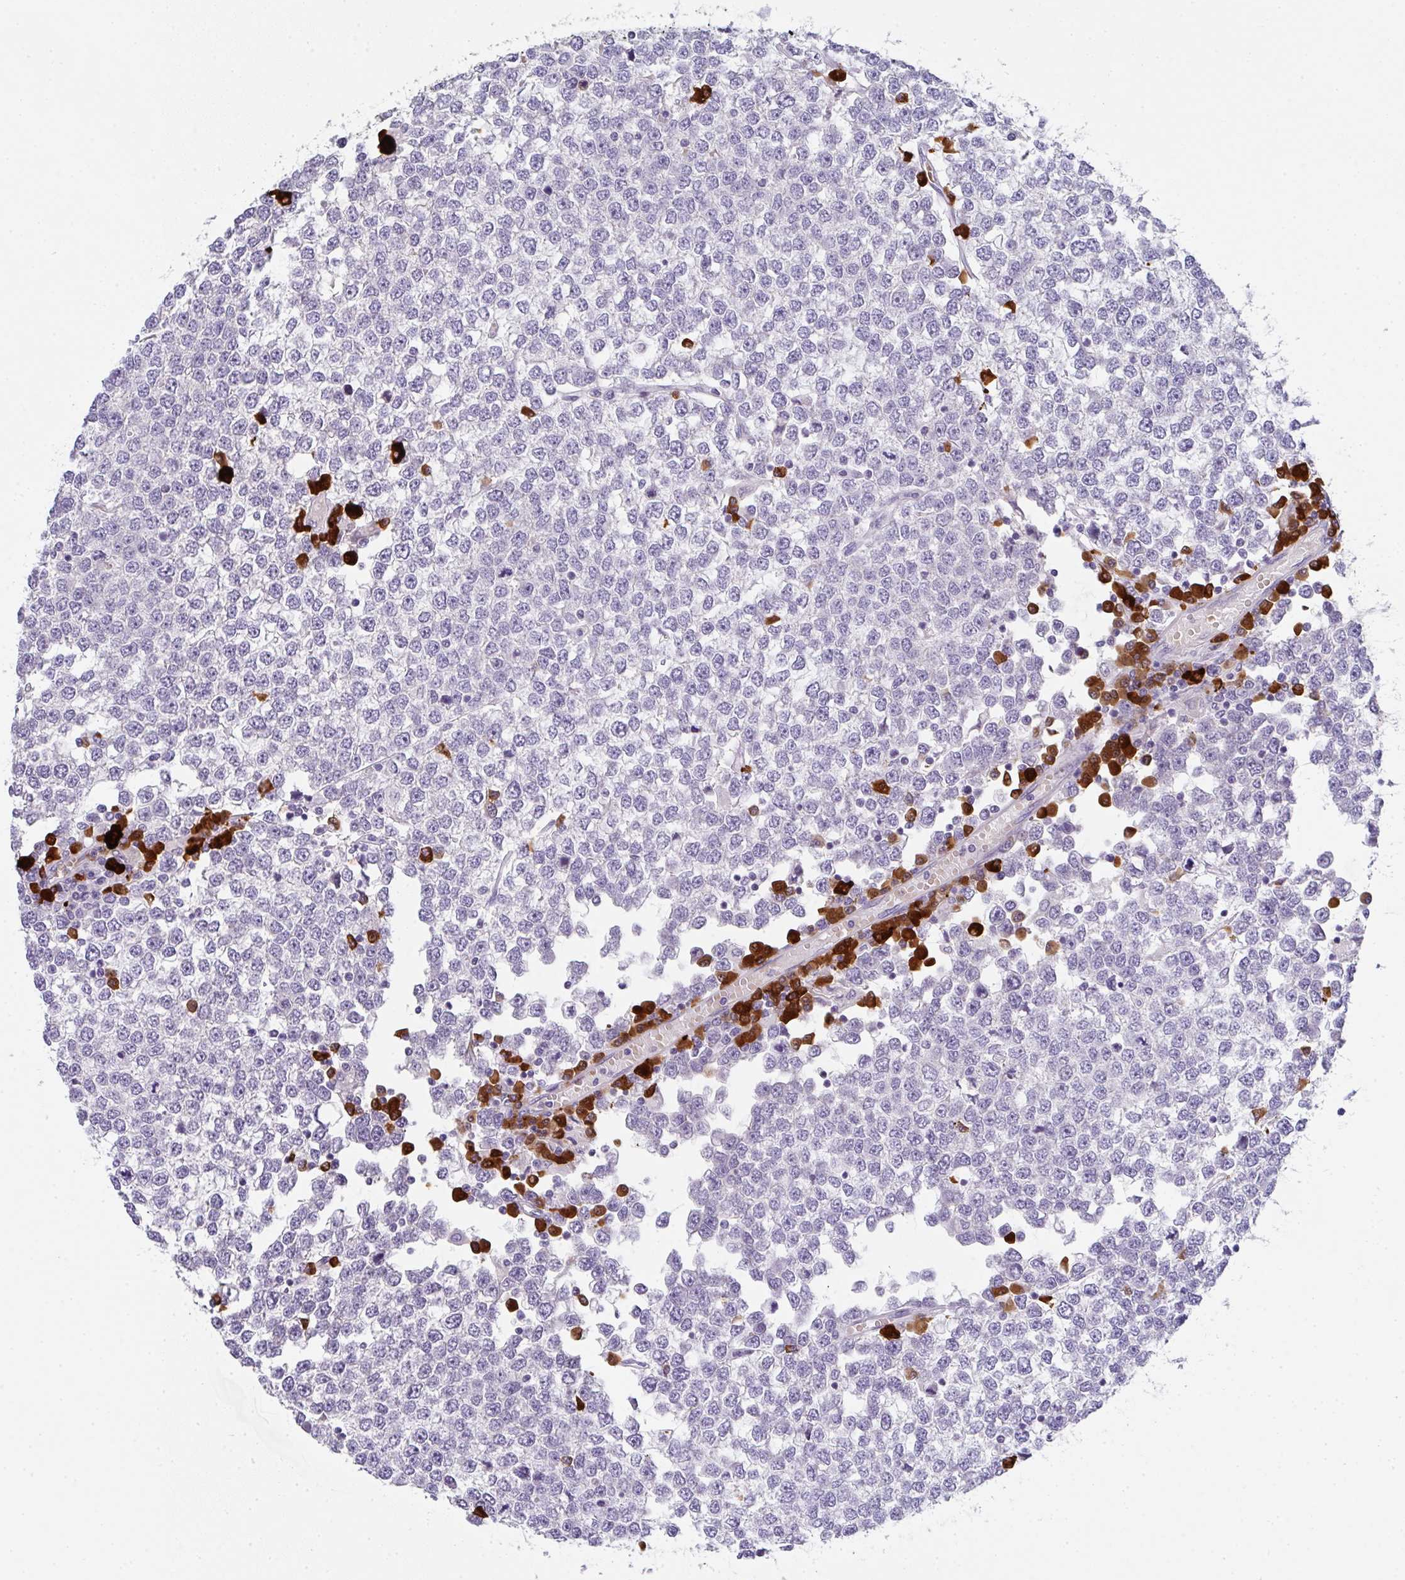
{"staining": {"intensity": "negative", "quantity": "none", "location": "none"}, "tissue": "testis cancer", "cell_type": "Tumor cells", "image_type": "cancer", "snomed": [{"axis": "morphology", "description": "Seminoma, NOS"}, {"axis": "topography", "description": "Testis"}], "caption": "Immunohistochemistry of testis seminoma displays no expression in tumor cells.", "gene": "CACNA1S", "patient": {"sex": "male", "age": 65}}